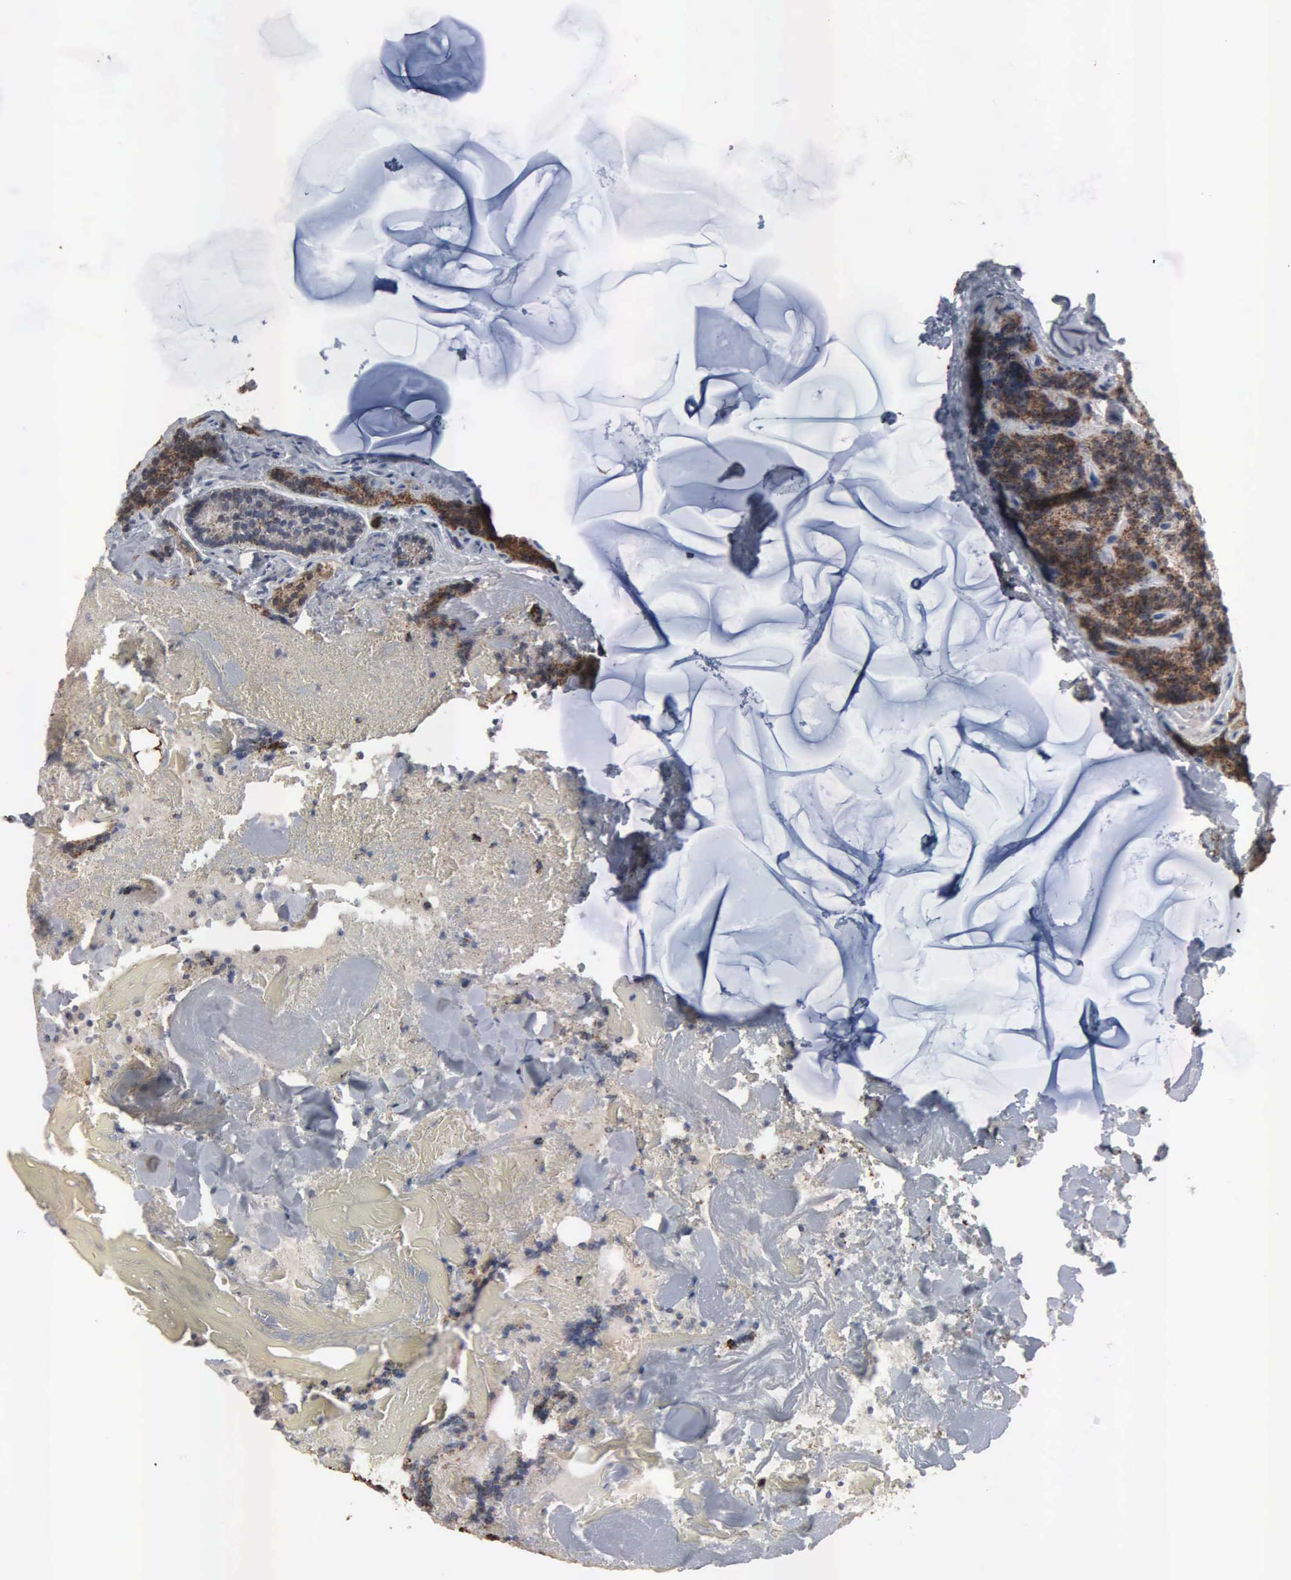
{"staining": {"intensity": "moderate", "quantity": ">75%", "location": "cytoplasmic/membranous"}, "tissue": "parathyroid gland", "cell_type": "Glandular cells", "image_type": "normal", "snomed": [{"axis": "morphology", "description": "Normal tissue, NOS"}, {"axis": "topography", "description": "Parathyroid gland"}], "caption": "Glandular cells display medium levels of moderate cytoplasmic/membranous positivity in approximately >75% of cells in benign human parathyroid gland. (Stains: DAB (3,3'-diaminobenzidine) in brown, nuclei in blue, Microscopy: brightfield microscopy at high magnification).", "gene": "HSPA9", "patient": {"sex": "female", "age": 29}}